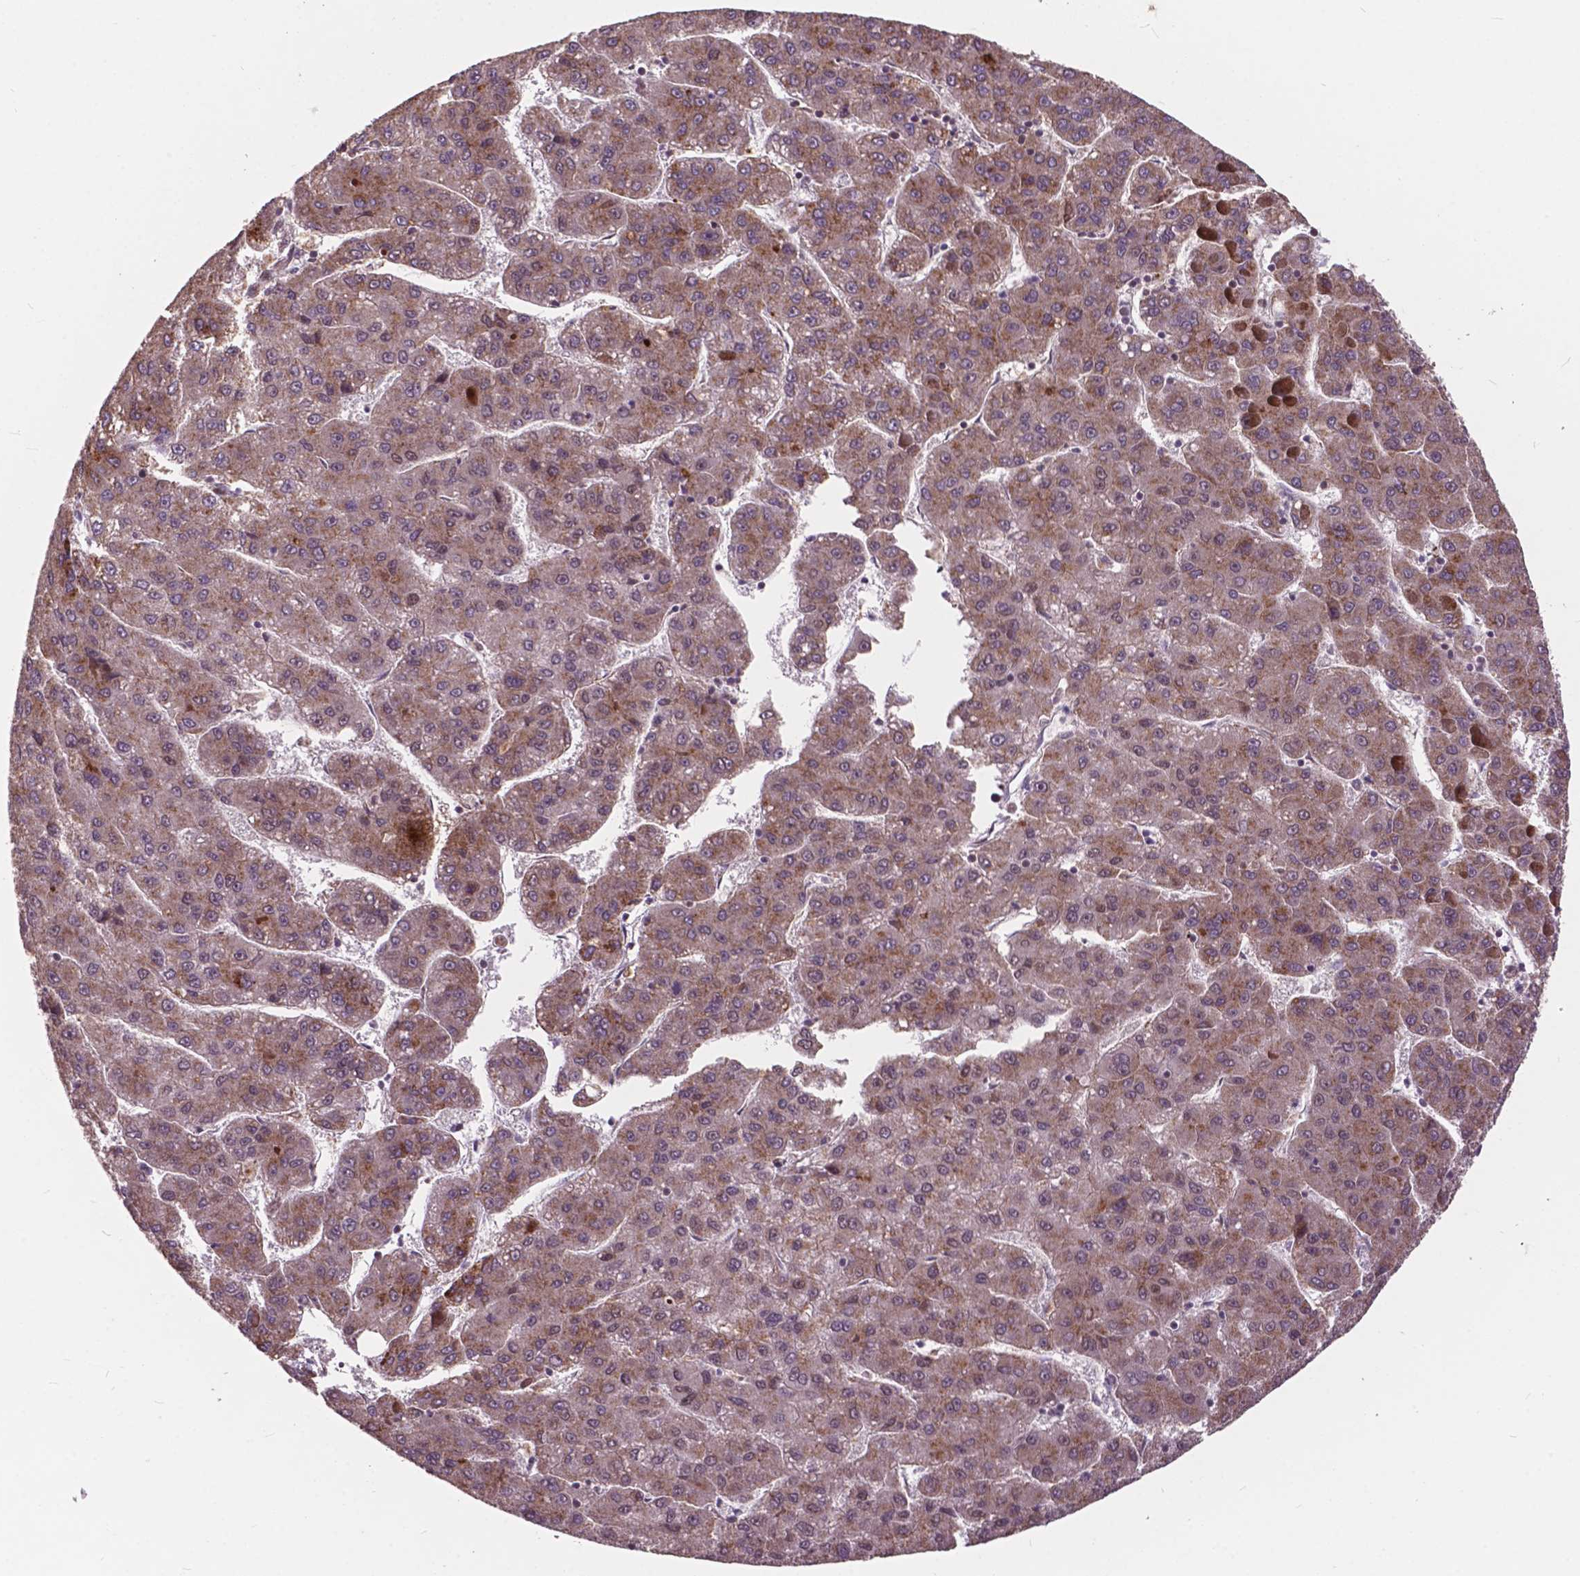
{"staining": {"intensity": "weak", "quantity": "25%-75%", "location": "cytoplasmic/membranous"}, "tissue": "liver cancer", "cell_type": "Tumor cells", "image_type": "cancer", "snomed": [{"axis": "morphology", "description": "Carcinoma, Hepatocellular, NOS"}, {"axis": "topography", "description": "Liver"}], "caption": "This is an image of immunohistochemistry (IHC) staining of liver cancer (hepatocellular carcinoma), which shows weak staining in the cytoplasmic/membranous of tumor cells.", "gene": "MSH2", "patient": {"sex": "female", "age": 82}}